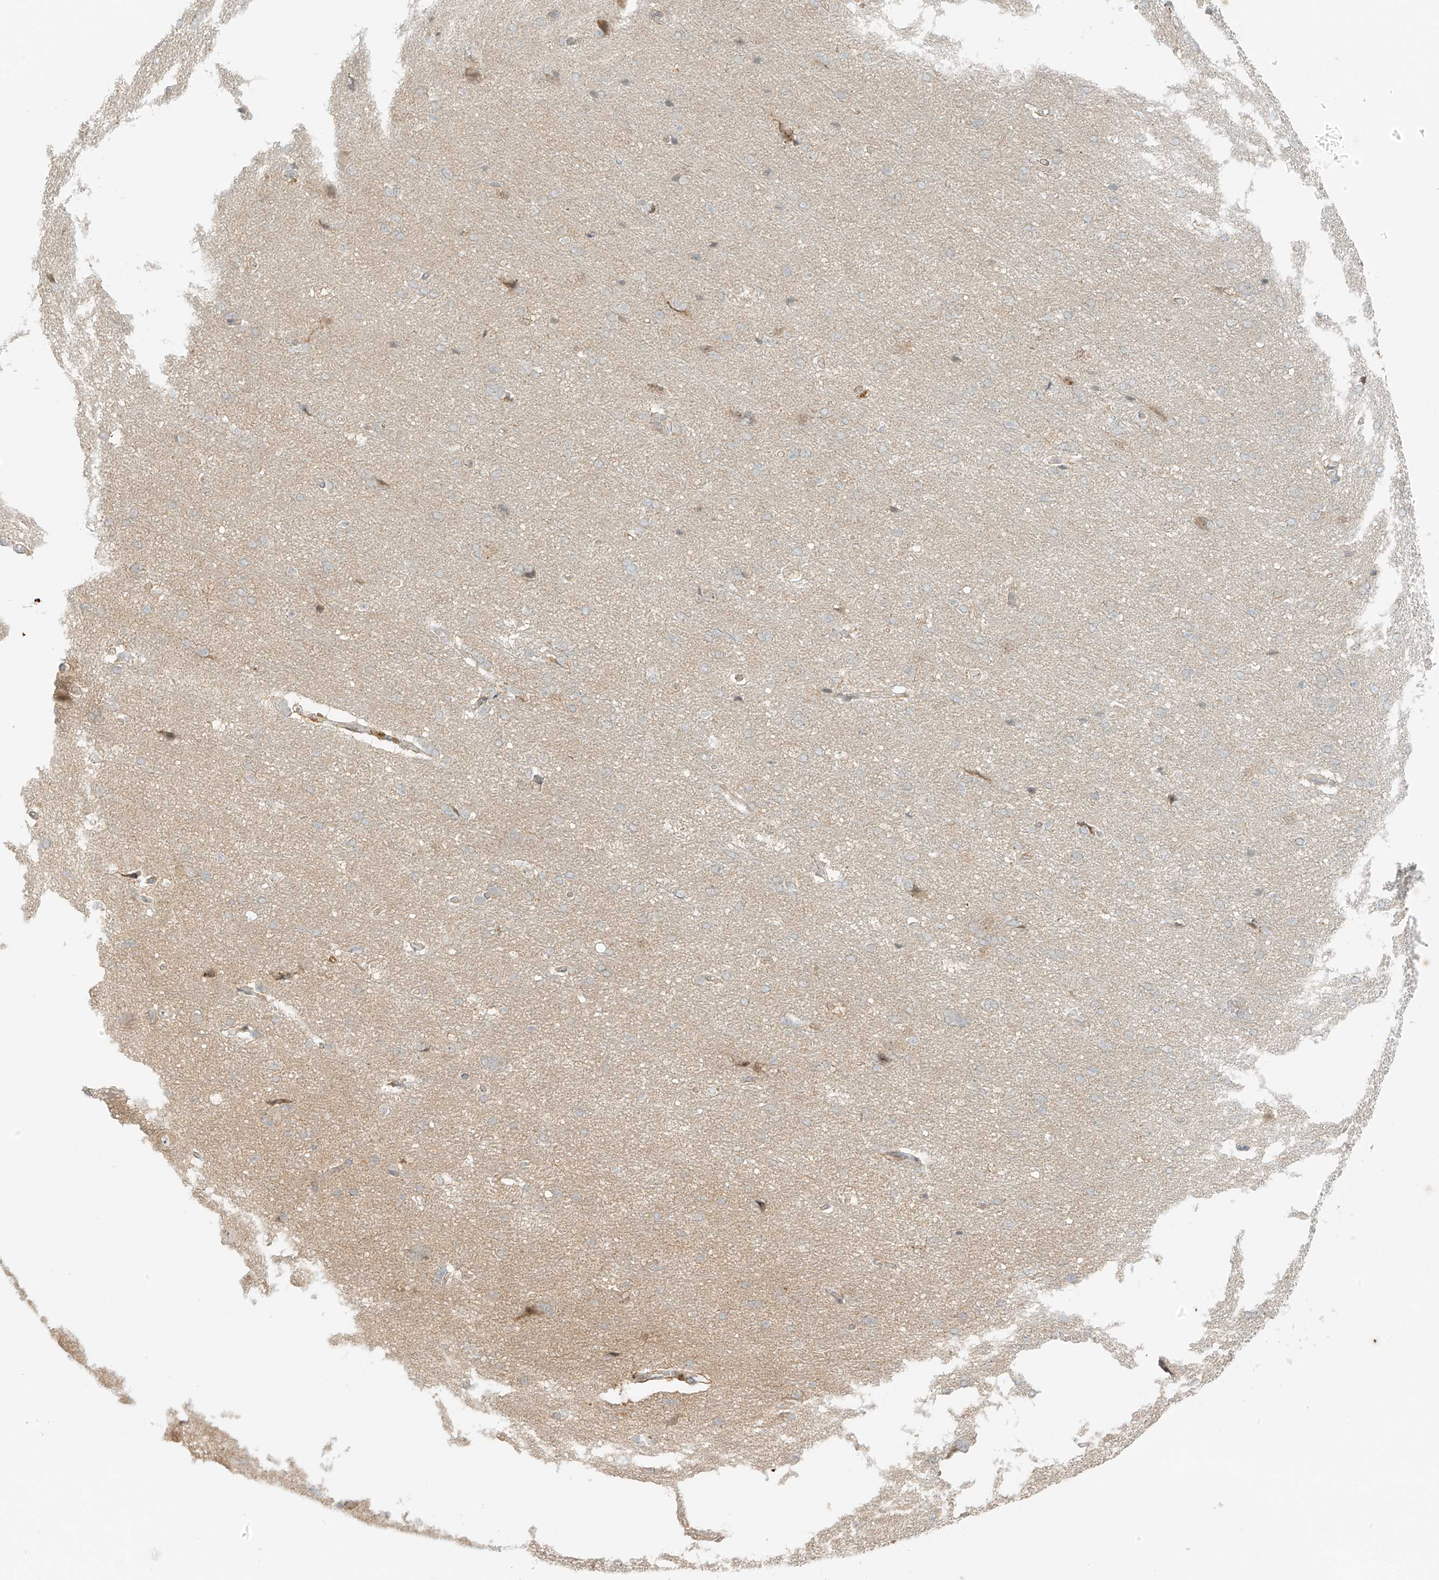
{"staining": {"intensity": "negative", "quantity": "none", "location": "none"}, "tissue": "cerebral cortex", "cell_type": "Endothelial cells", "image_type": "normal", "snomed": [{"axis": "morphology", "description": "Normal tissue, NOS"}, {"axis": "topography", "description": "Cerebral cortex"}], "caption": "This is a micrograph of IHC staining of normal cerebral cortex, which shows no positivity in endothelial cells. (Brightfield microscopy of DAB (3,3'-diaminobenzidine) immunohistochemistry (IHC) at high magnification).", "gene": "MIPEP", "patient": {"sex": "male", "age": 62}}